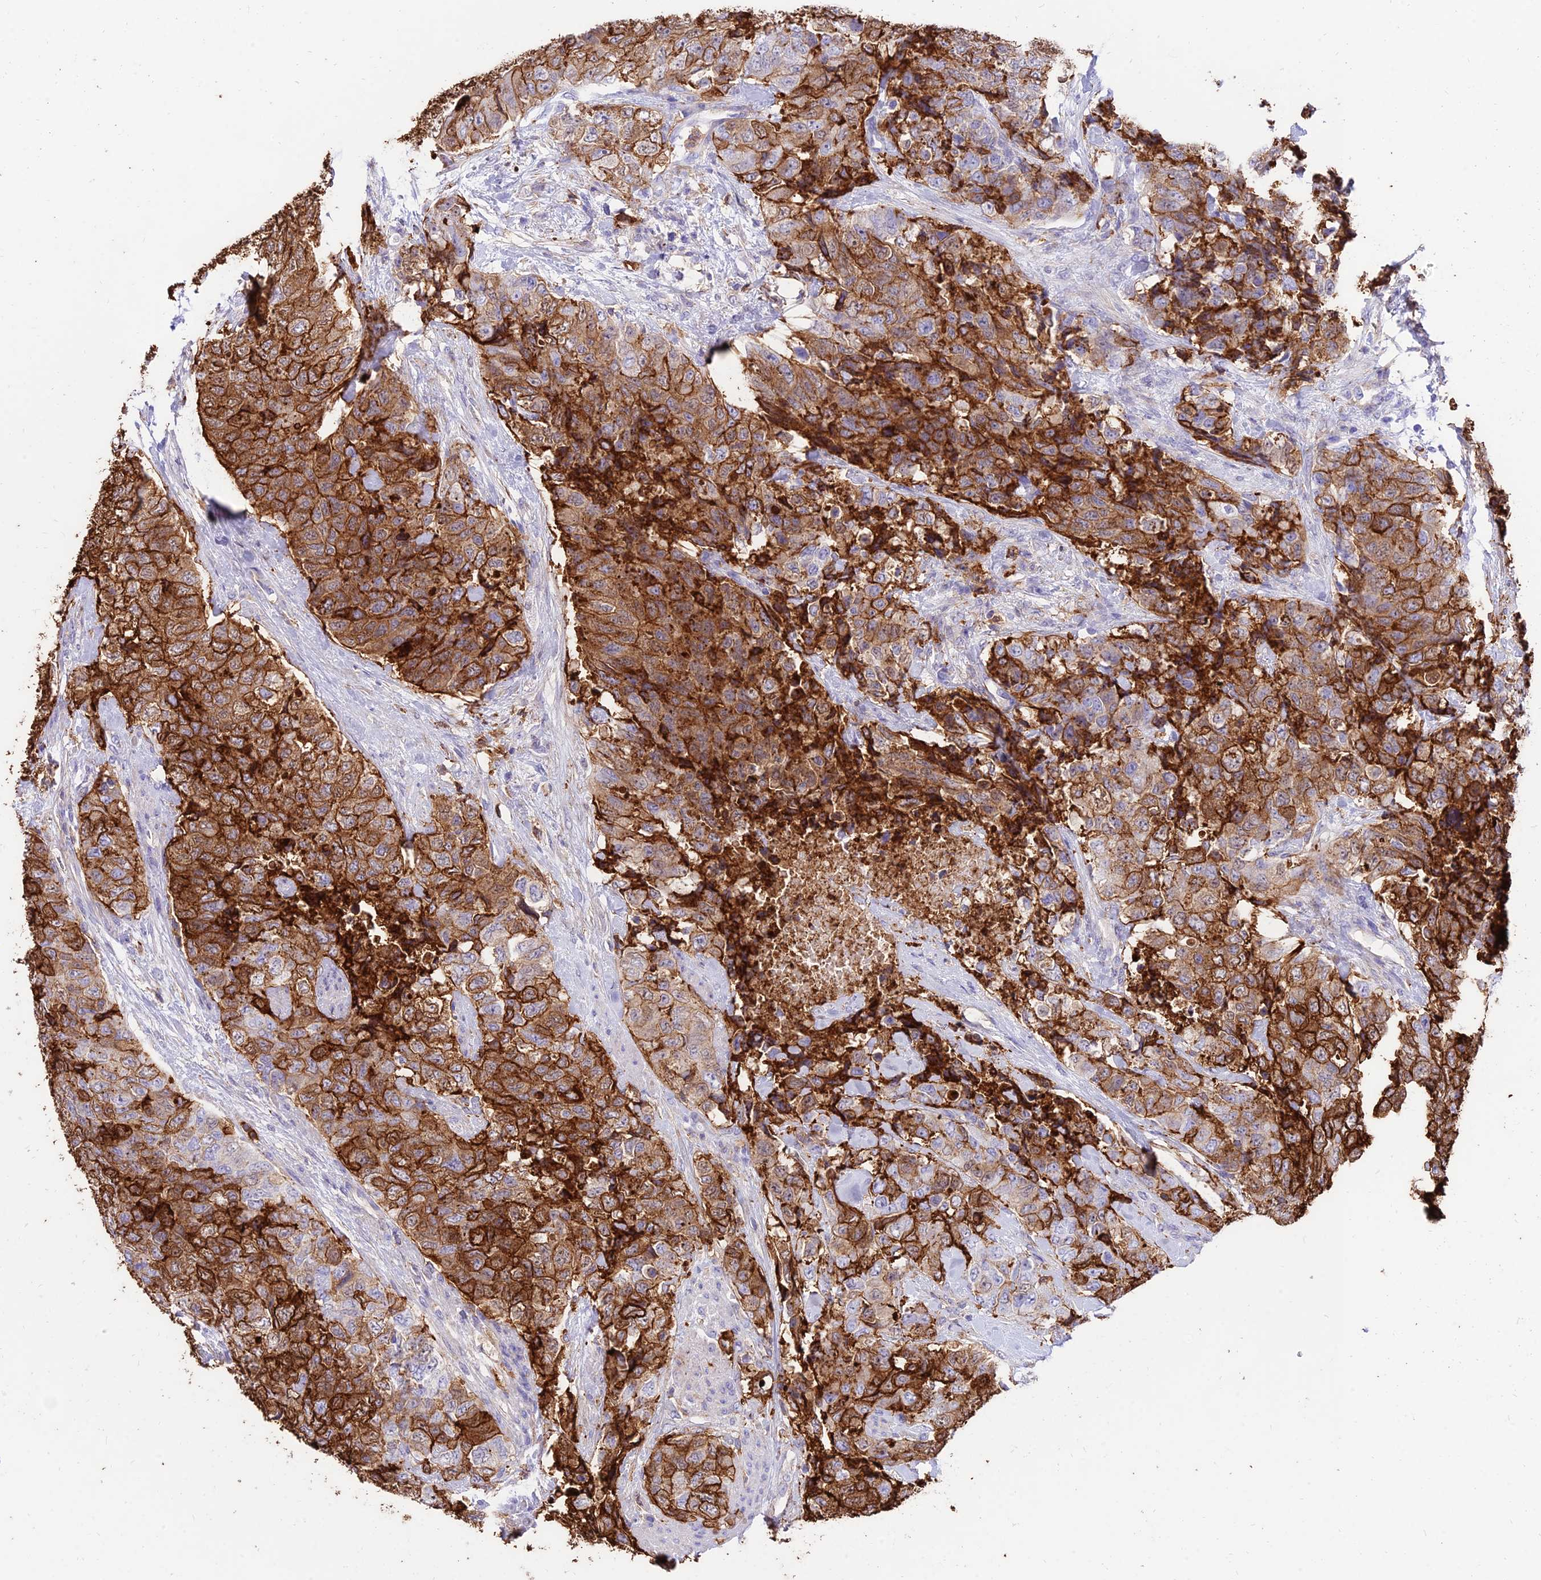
{"staining": {"intensity": "strong", "quantity": ">75%", "location": "cytoplasmic/membranous"}, "tissue": "urothelial cancer", "cell_type": "Tumor cells", "image_type": "cancer", "snomed": [{"axis": "morphology", "description": "Urothelial carcinoma, High grade"}, {"axis": "topography", "description": "Urinary bladder"}], "caption": "This is a photomicrograph of immunohistochemistry (IHC) staining of urothelial cancer, which shows strong positivity in the cytoplasmic/membranous of tumor cells.", "gene": "SREK1IP1", "patient": {"sex": "female", "age": 78}}